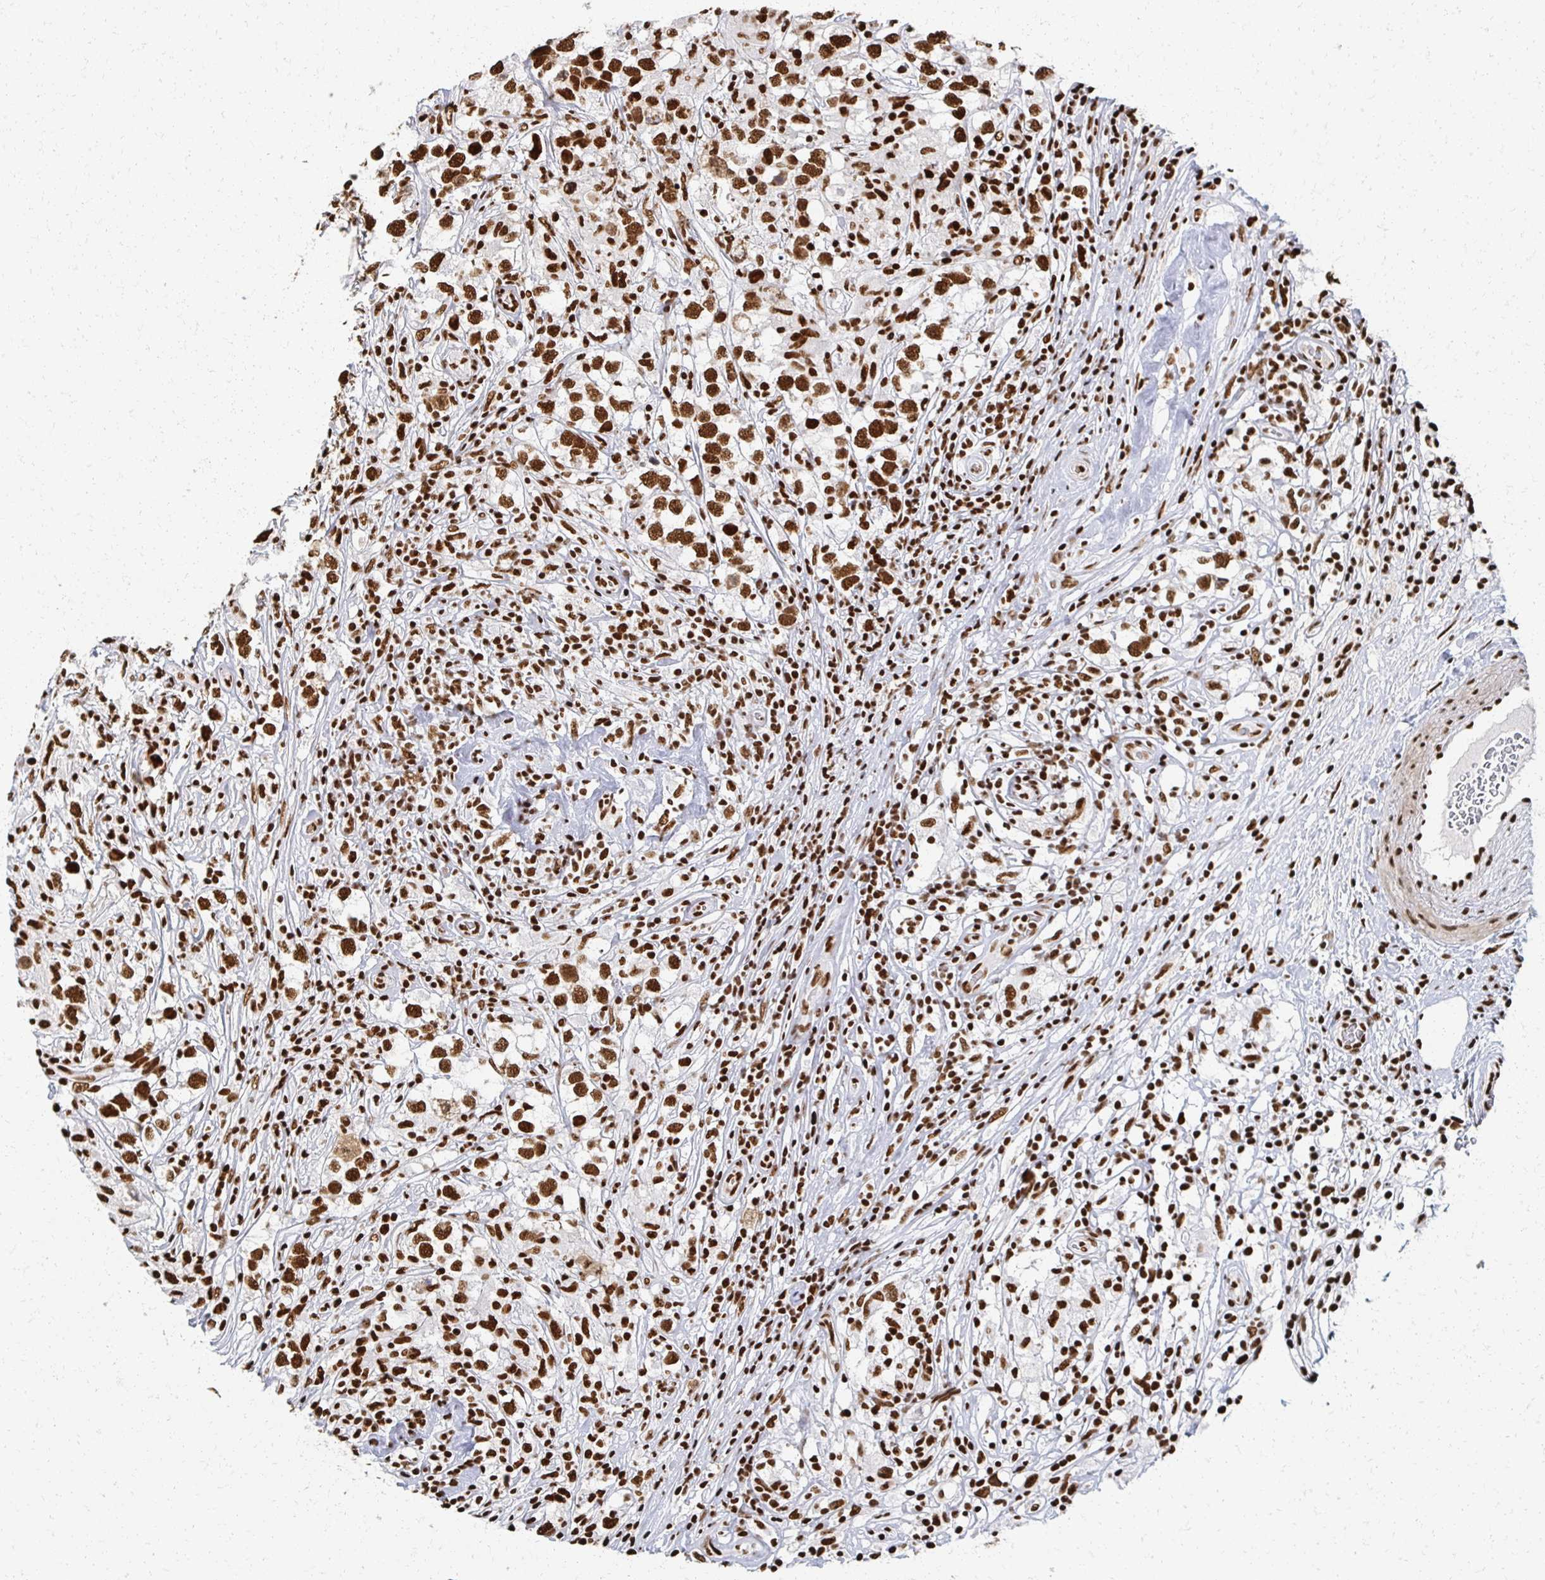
{"staining": {"intensity": "strong", "quantity": ">75%", "location": "nuclear"}, "tissue": "testis cancer", "cell_type": "Tumor cells", "image_type": "cancer", "snomed": [{"axis": "morphology", "description": "Seminoma, NOS"}, {"axis": "topography", "description": "Testis"}], "caption": "High-power microscopy captured an immunohistochemistry histopathology image of testis cancer, revealing strong nuclear staining in about >75% of tumor cells.", "gene": "RBBP7", "patient": {"sex": "male", "age": 46}}